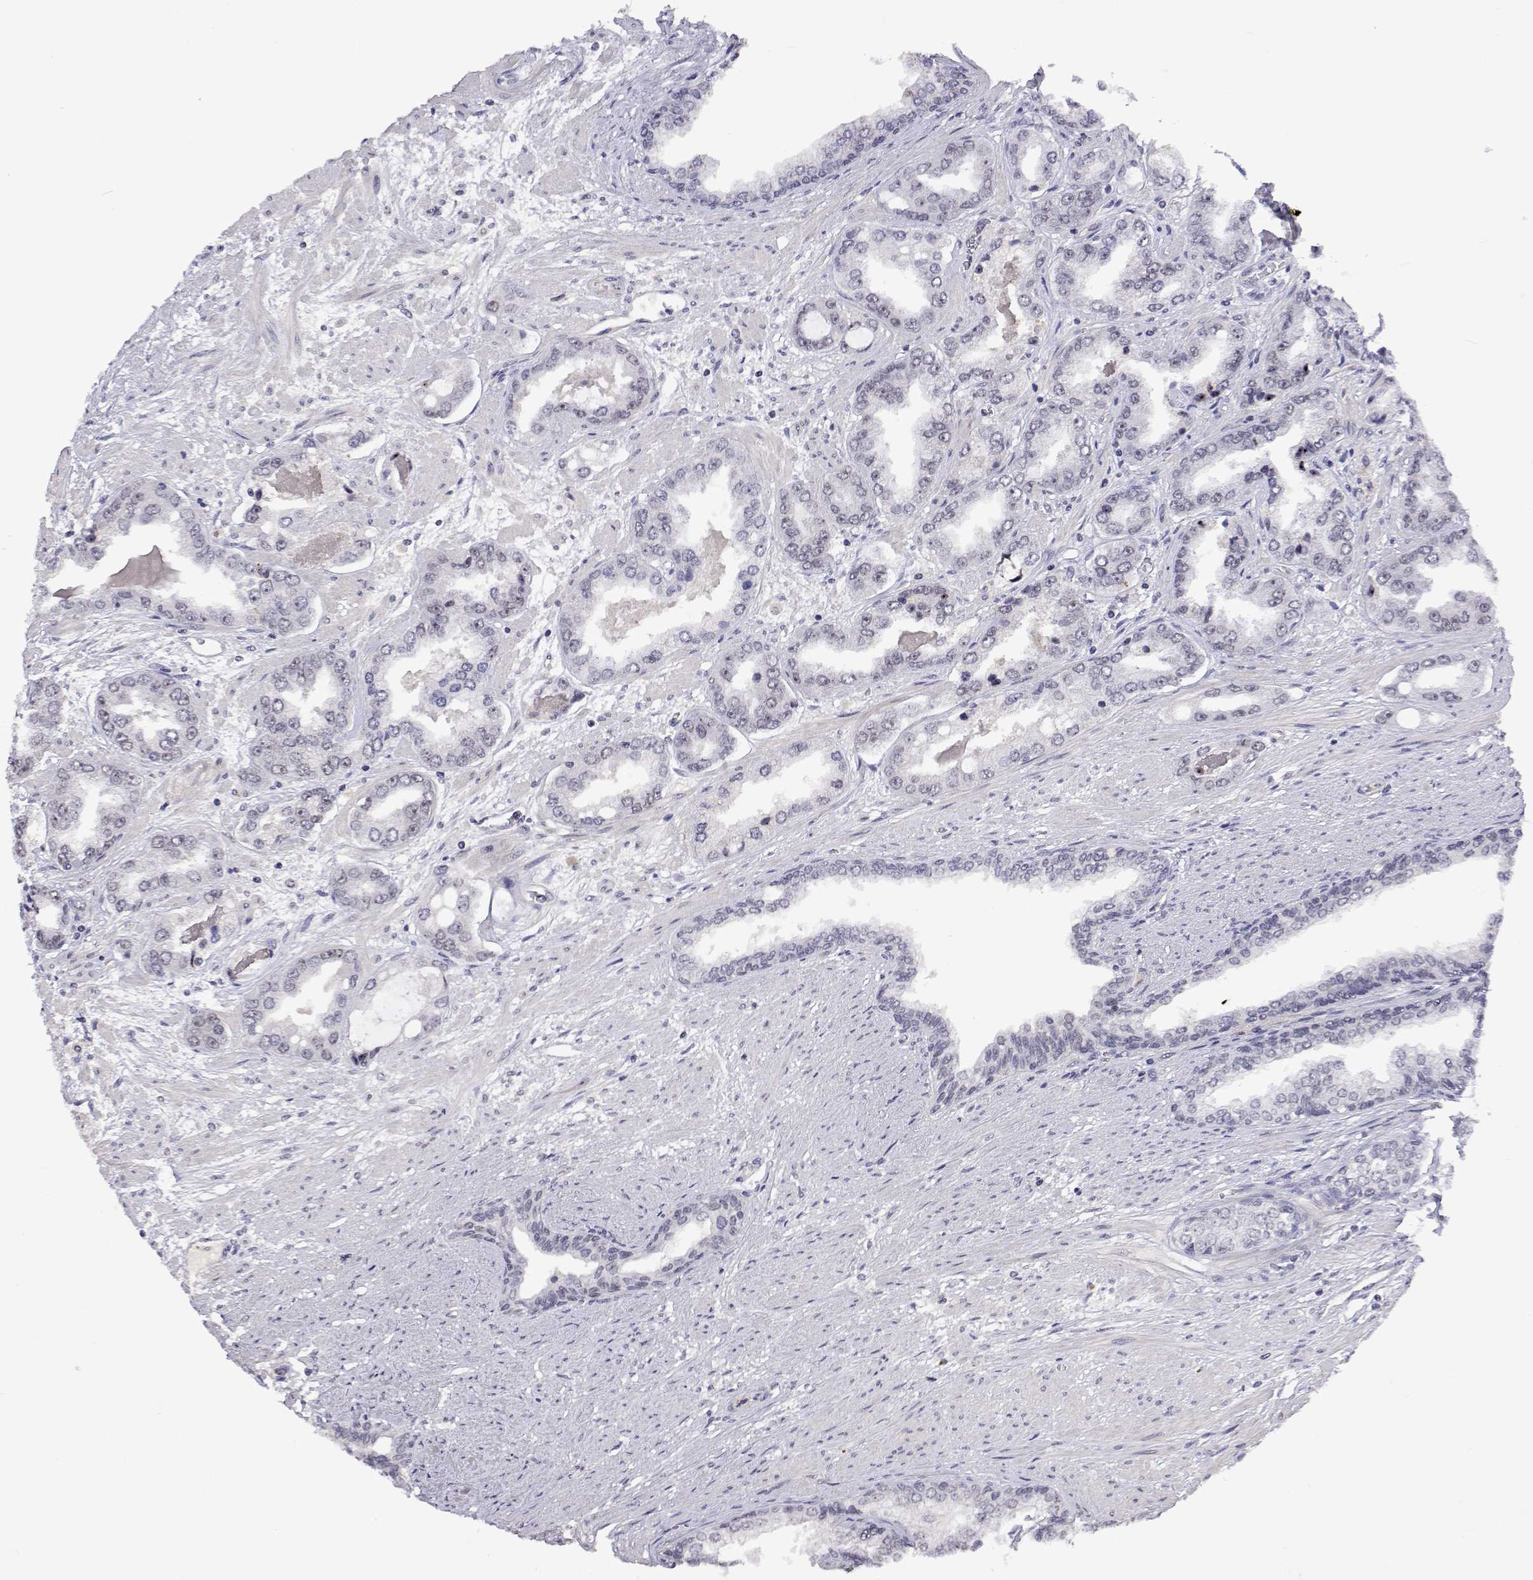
{"staining": {"intensity": "negative", "quantity": "none", "location": "none"}, "tissue": "prostate cancer", "cell_type": "Tumor cells", "image_type": "cancer", "snomed": [{"axis": "morphology", "description": "Adenocarcinoma, Low grade"}, {"axis": "topography", "description": "Prostate"}], "caption": "Photomicrograph shows no significant protein staining in tumor cells of prostate adenocarcinoma (low-grade).", "gene": "NHP2", "patient": {"sex": "male", "age": 60}}